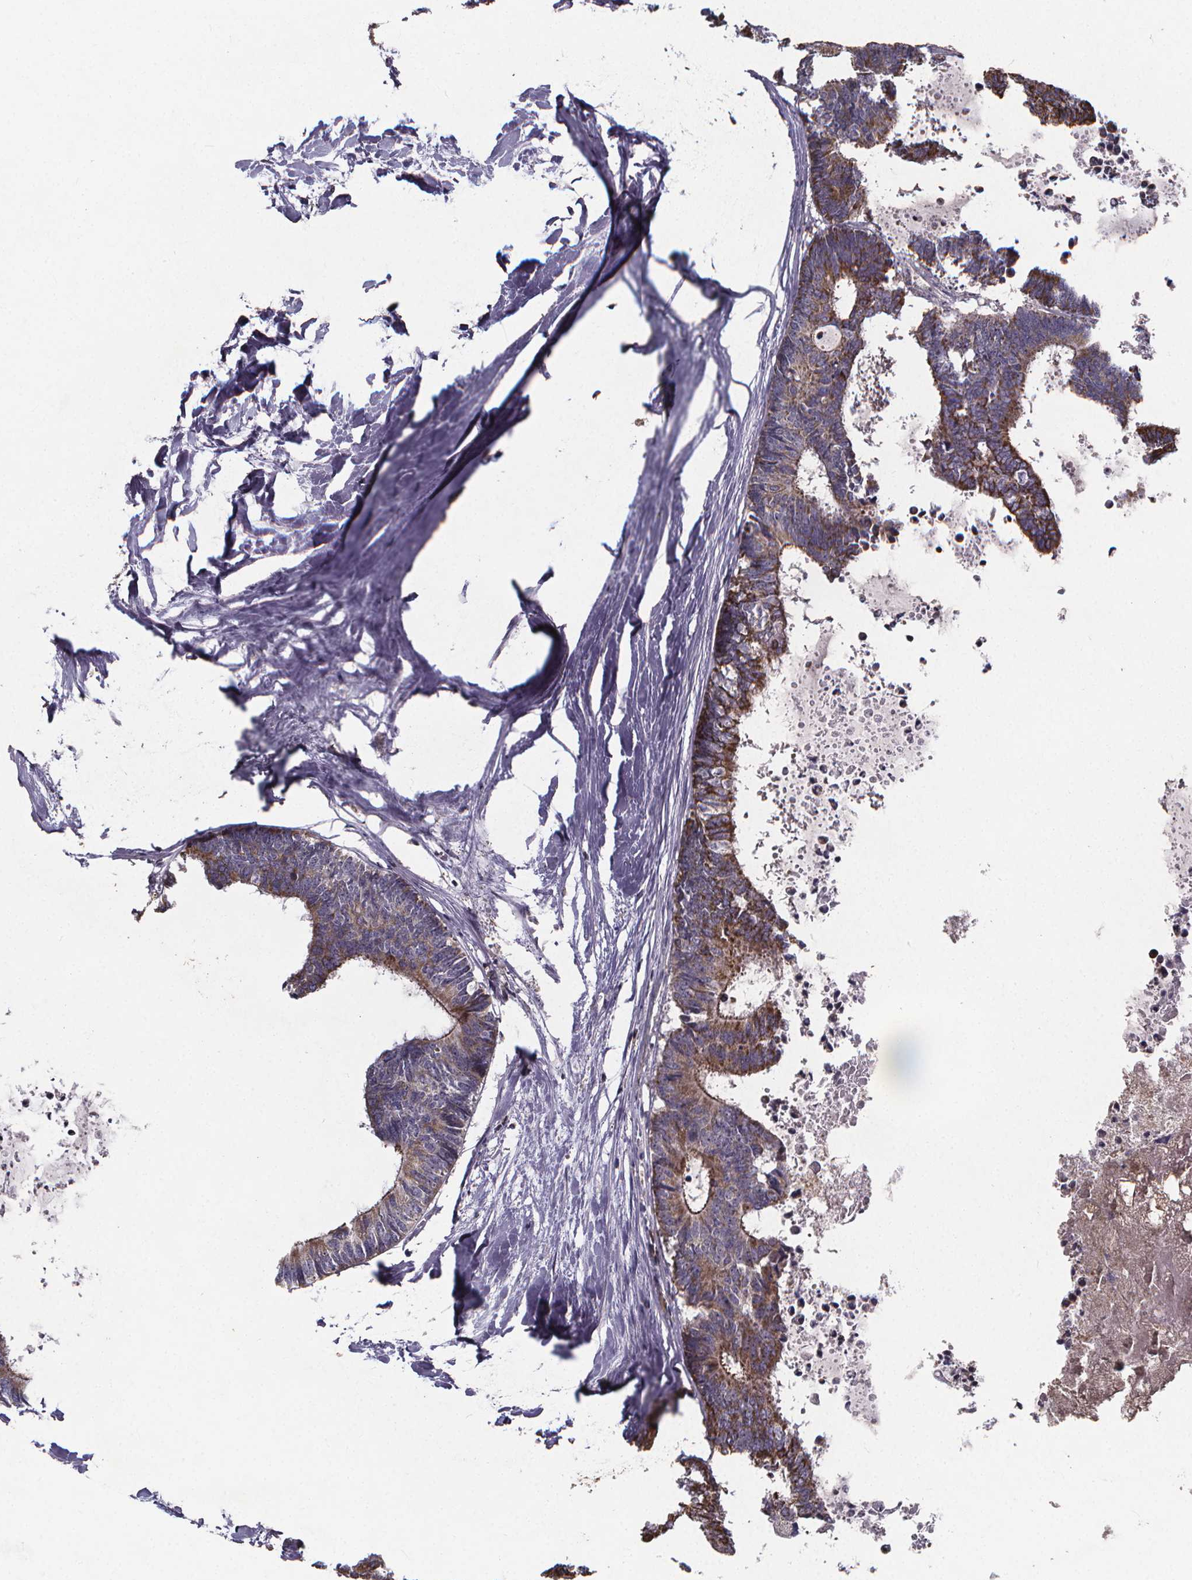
{"staining": {"intensity": "moderate", "quantity": "25%-75%", "location": "cytoplasmic/membranous"}, "tissue": "colorectal cancer", "cell_type": "Tumor cells", "image_type": "cancer", "snomed": [{"axis": "morphology", "description": "Adenocarcinoma, NOS"}, {"axis": "topography", "description": "Colon"}, {"axis": "topography", "description": "Rectum"}], "caption": "Immunohistochemical staining of human adenocarcinoma (colorectal) displays medium levels of moderate cytoplasmic/membranous expression in about 25%-75% of tumor cells. The protein of interest is shown in brown color, while the nuclei are stained blue.", "gene": "FBXW2", "patient": {"sex": "male", "age": 57}}